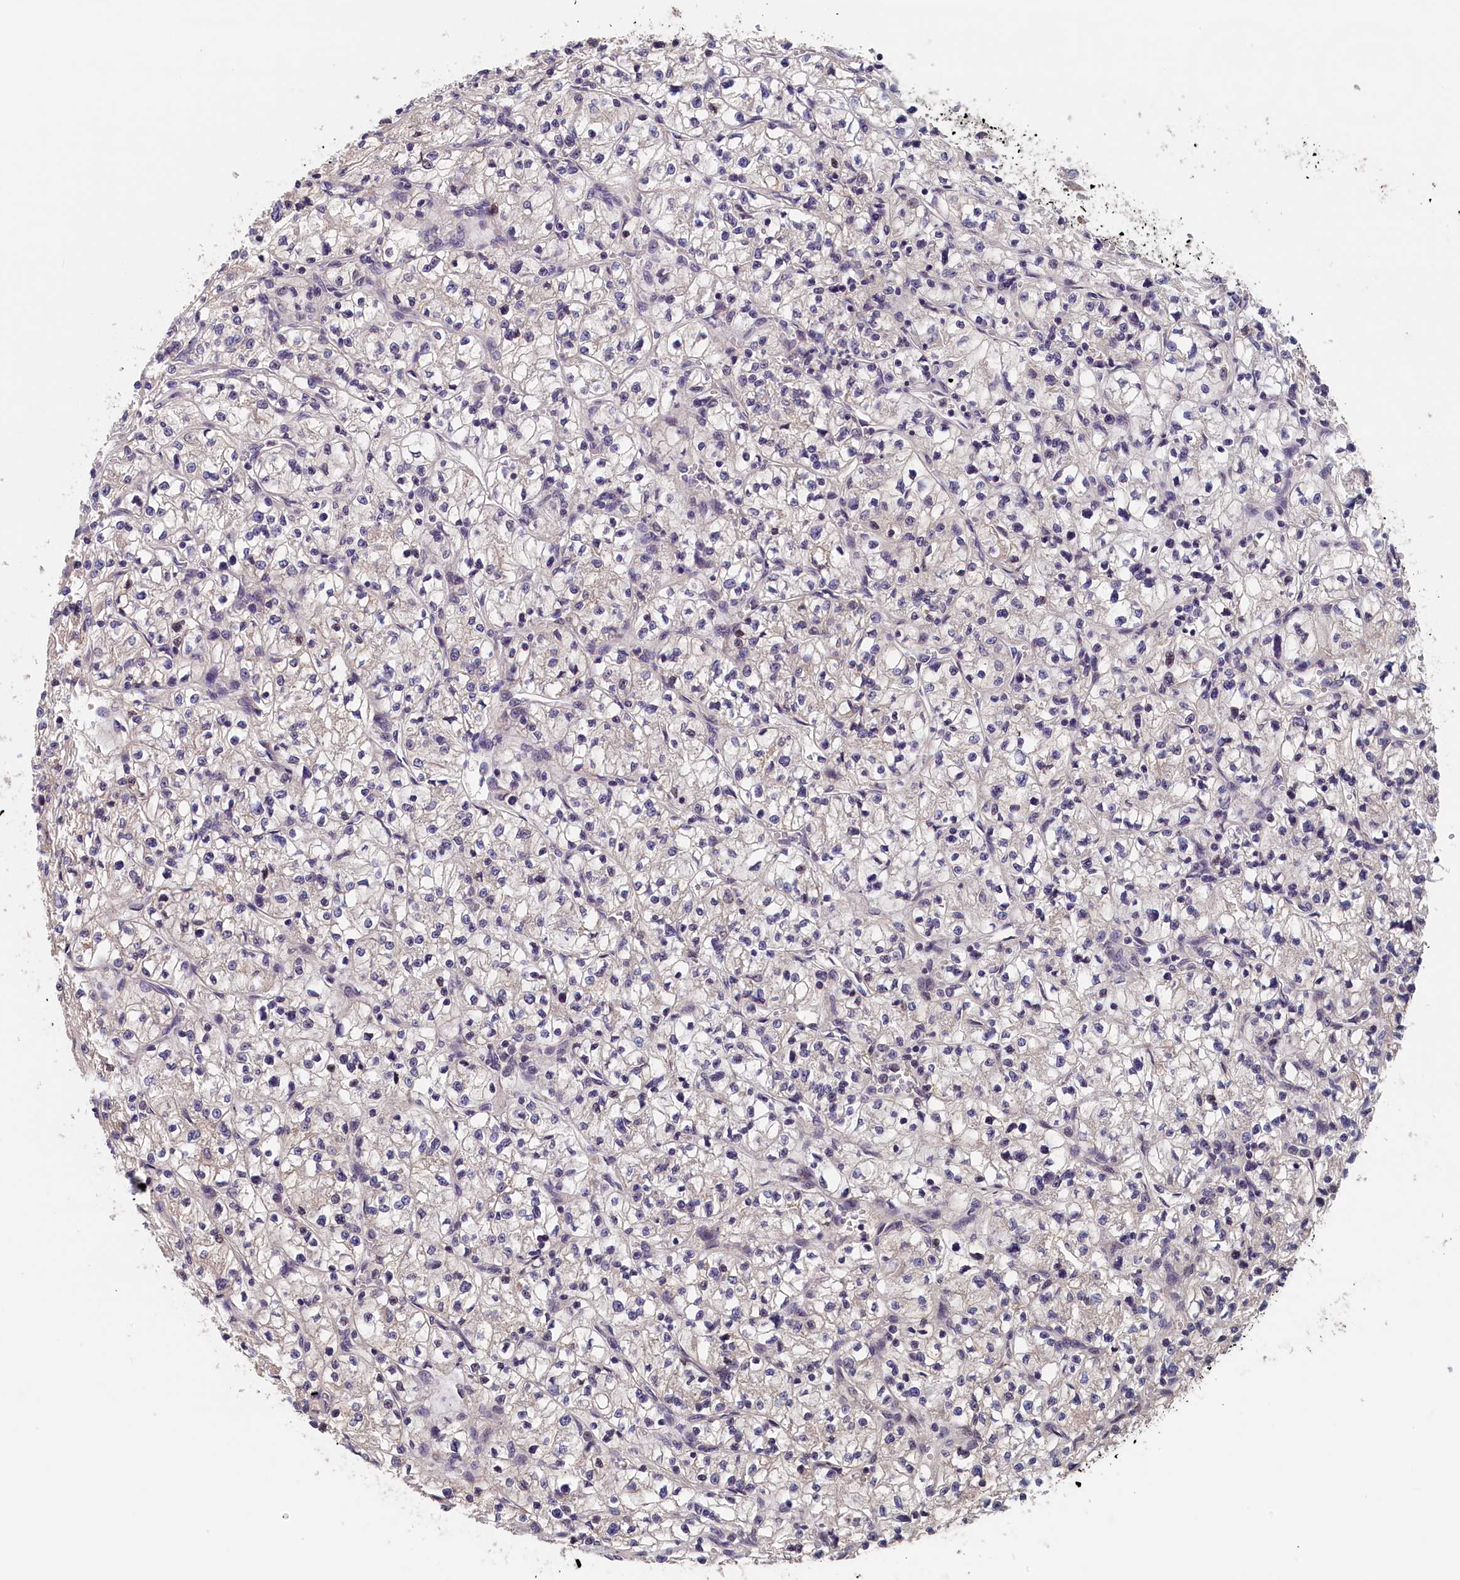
{"staining": {"intensity": "negative", "quantity": "none", "location": "none"}, "tissue": "renal cancer", "cell_type": "Tumor cells", "image_type": "cancer", "snomed": [{"axis": "morphology", "description": "Adenocarcinoma, NOS"}, {"axis": "topography", "description": "Kidney"}], "caption": "Tumor cells are negative for protein expression in human renal cancer.", "gene": "TMEM116", "patient": {"sex": "female", "age": 64}}